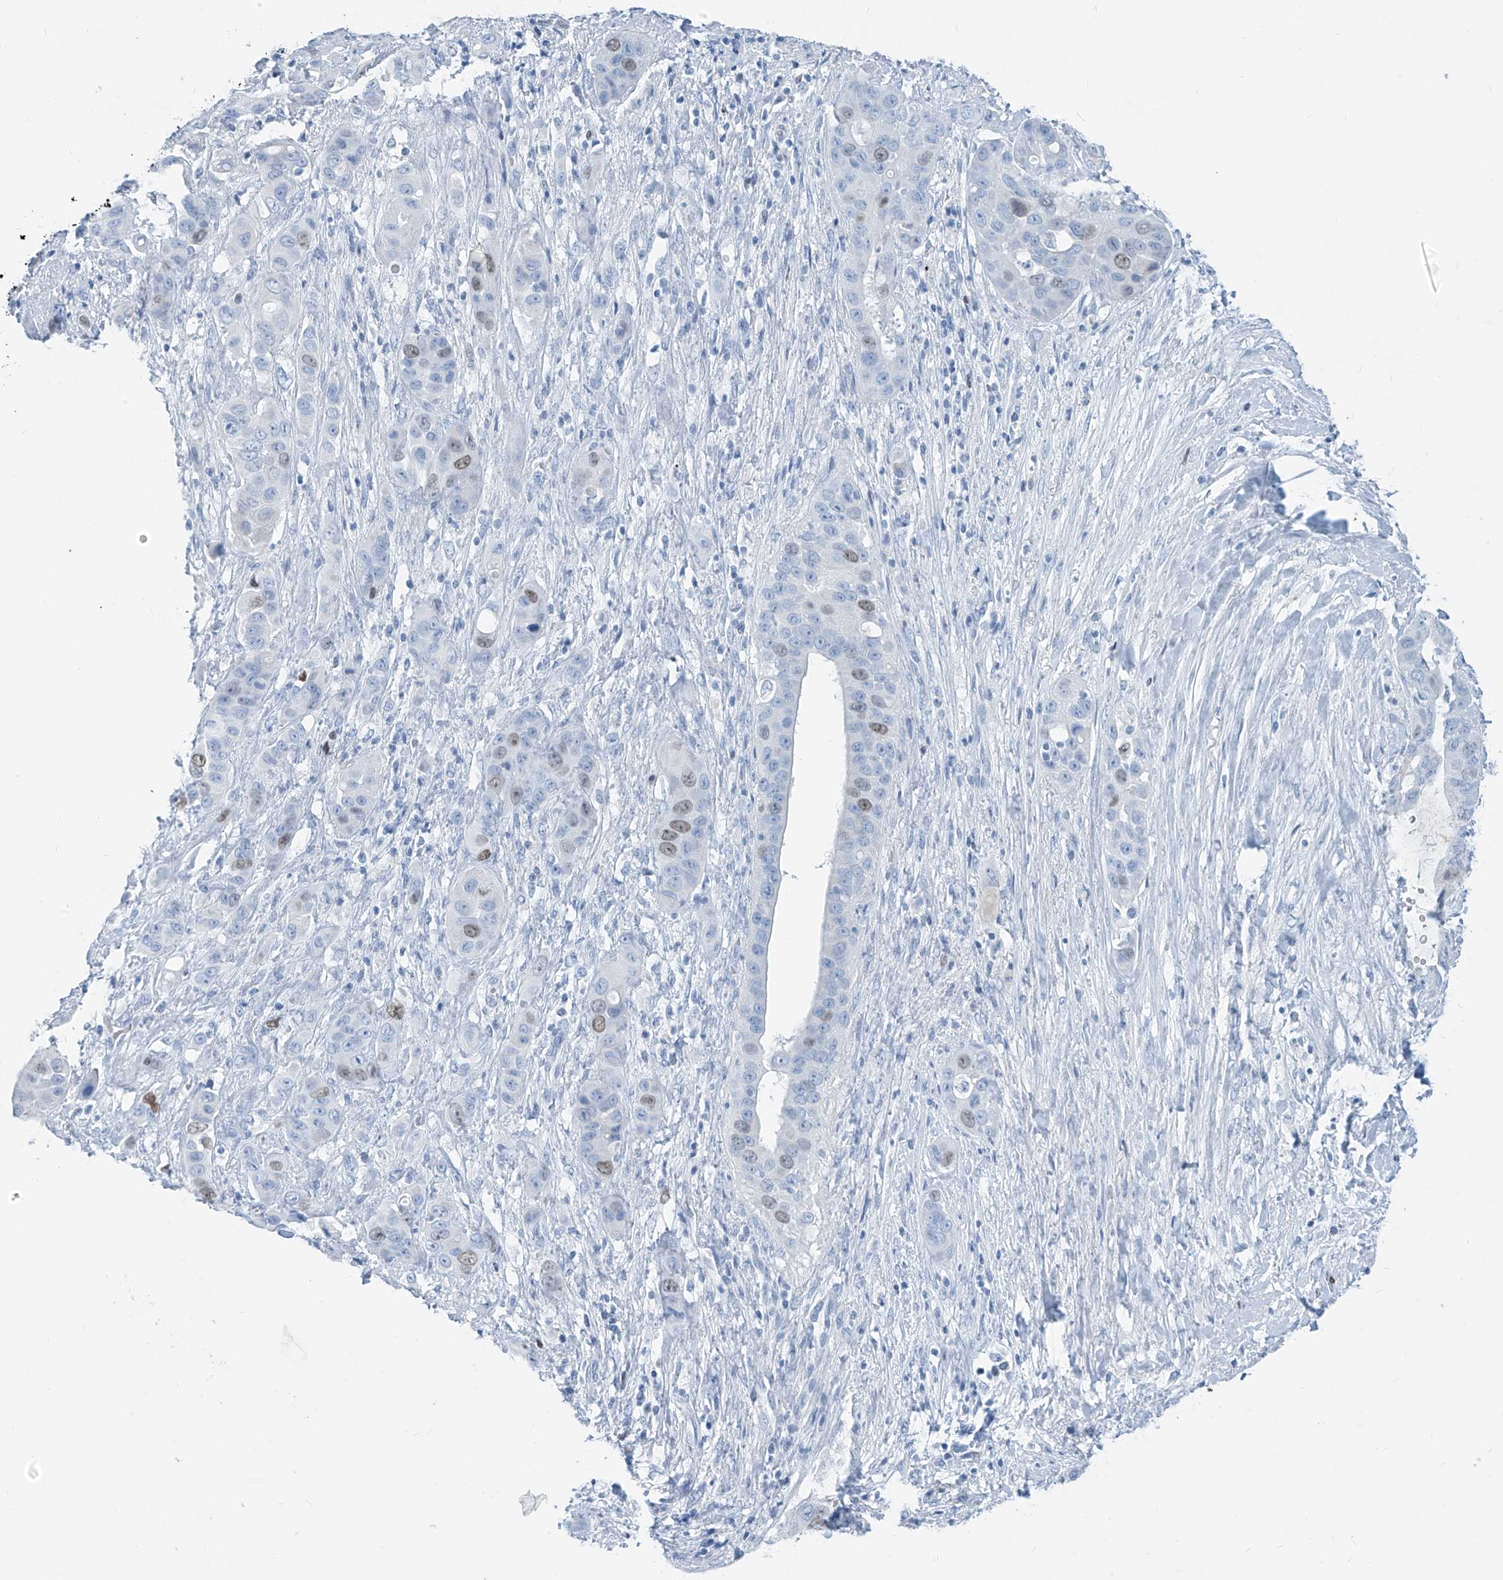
{"staining": {"intensity": "weak", "quantity": "<25%", "location": "nuclear"}, "tissue": "liver cancer", "cell_type": "Tumor cells", "image_type": "cancer", "snomed": [{"axis": "morphology", "description": "Cholangiocarcinoma"}, {"axis": "topography", "description": "Liver"}], "caption": "Immunohistochemistry (IHC) micrograph of human cholangiocarcinoma (liver) stained for a protein (brown), which demonstrates no expression in tumor cells. (DAB (3,3'-diaminobenzidine) IHC, high magnification).", "gene": "SGO2", "patient": {"sex": "female", "age": 52}}